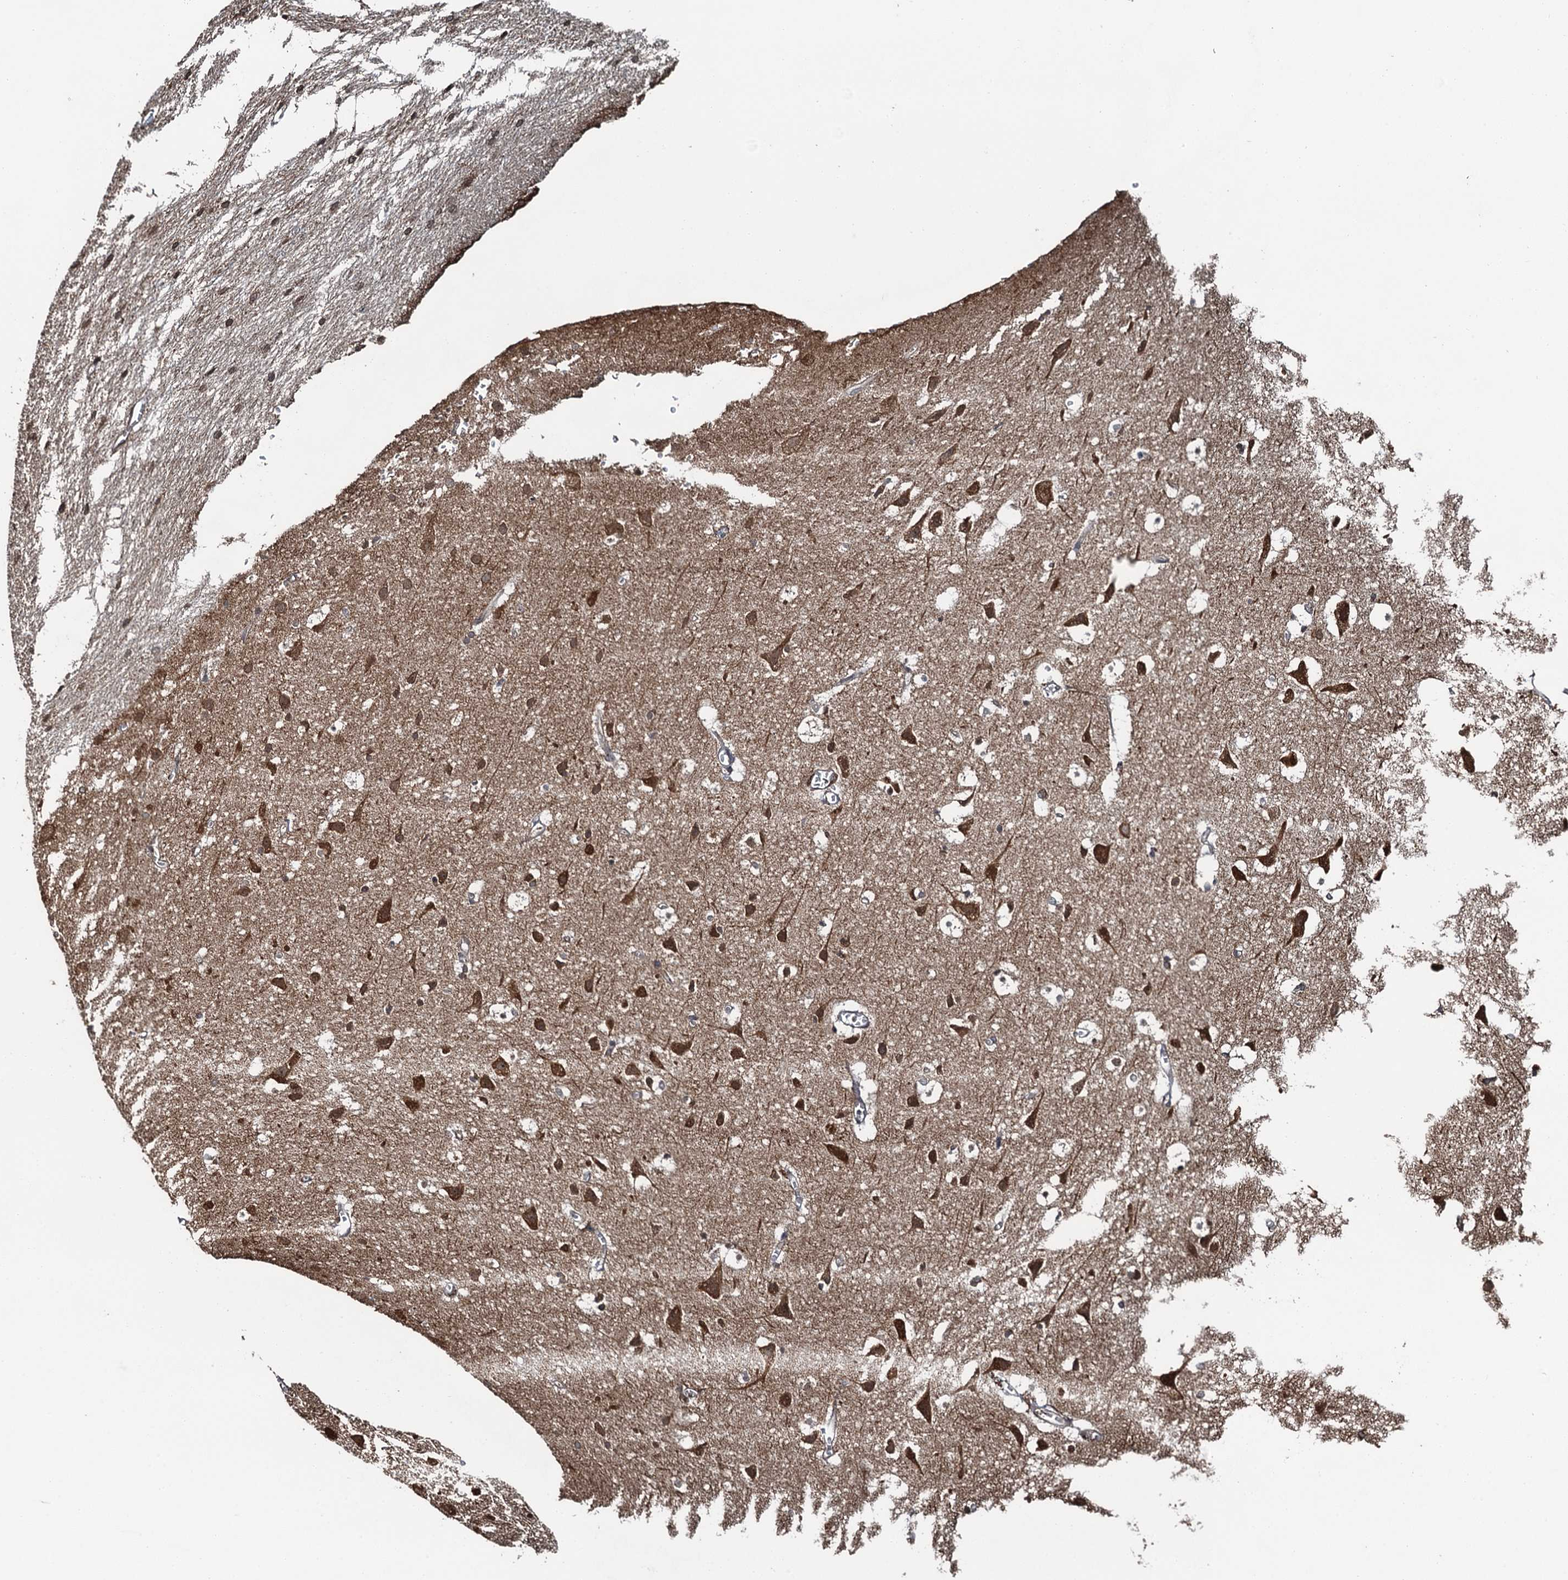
{"staining": {"intensity": "negative", "quantity": "none", "location": "none"}, "tissue": "cerebral cortex", "cell_type": "Endothelial cells", "image_type": "normal", "snomed": [{"axis": "morphology", "description": "Normal tissue, NOS"}, {"axis": "topography", "description": "Cerebral cortex"}], "caption": "Immunohistochemistry micrograph of benign cerebral cortex: cerebral cortex stained with DAB displays no significant protein positivity in endothelial cells.", "gene": "WHAMM", "patient": {"sex": "male", "age": 54}}